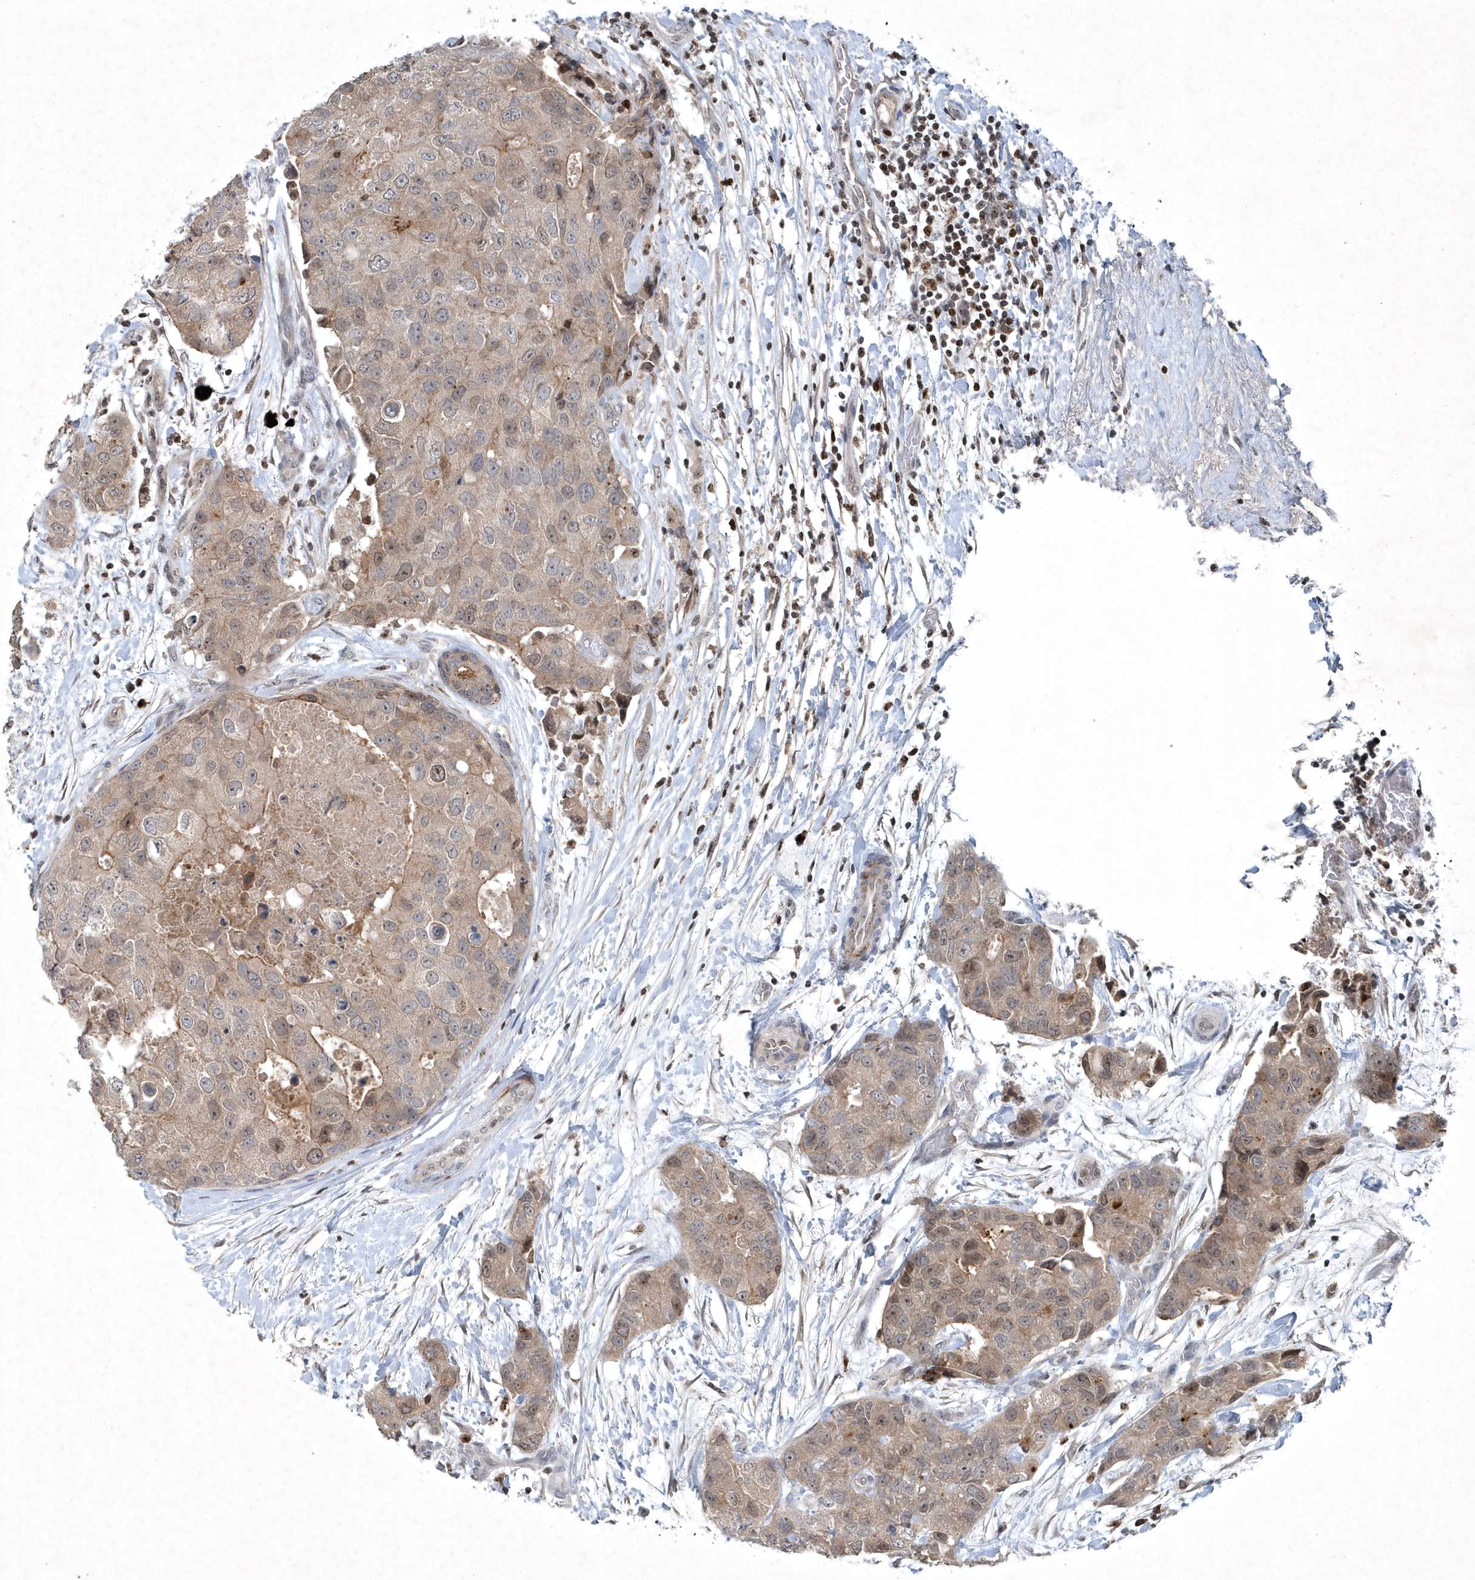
{"staining": {"intensity": "weak", "quantity": ">75%", "location": "cytoplasmic/membranous"}, "tissue": "breast cancer", "cell_type": "Tumor cells", "image_type": "cancer", "snomed": [{"axis": "morphology", "description": "Duct carcinoma"}, {"axis": "topography", "description": "Breast"}], "caption": "Weak cytoplasmic/membranous protein expression is identified in approximately >75% of tumor cells in infiltrating ductal carcinoma (breast).", "gene": "QTRT2", "patient": {"sex": "female", "age": 62}}